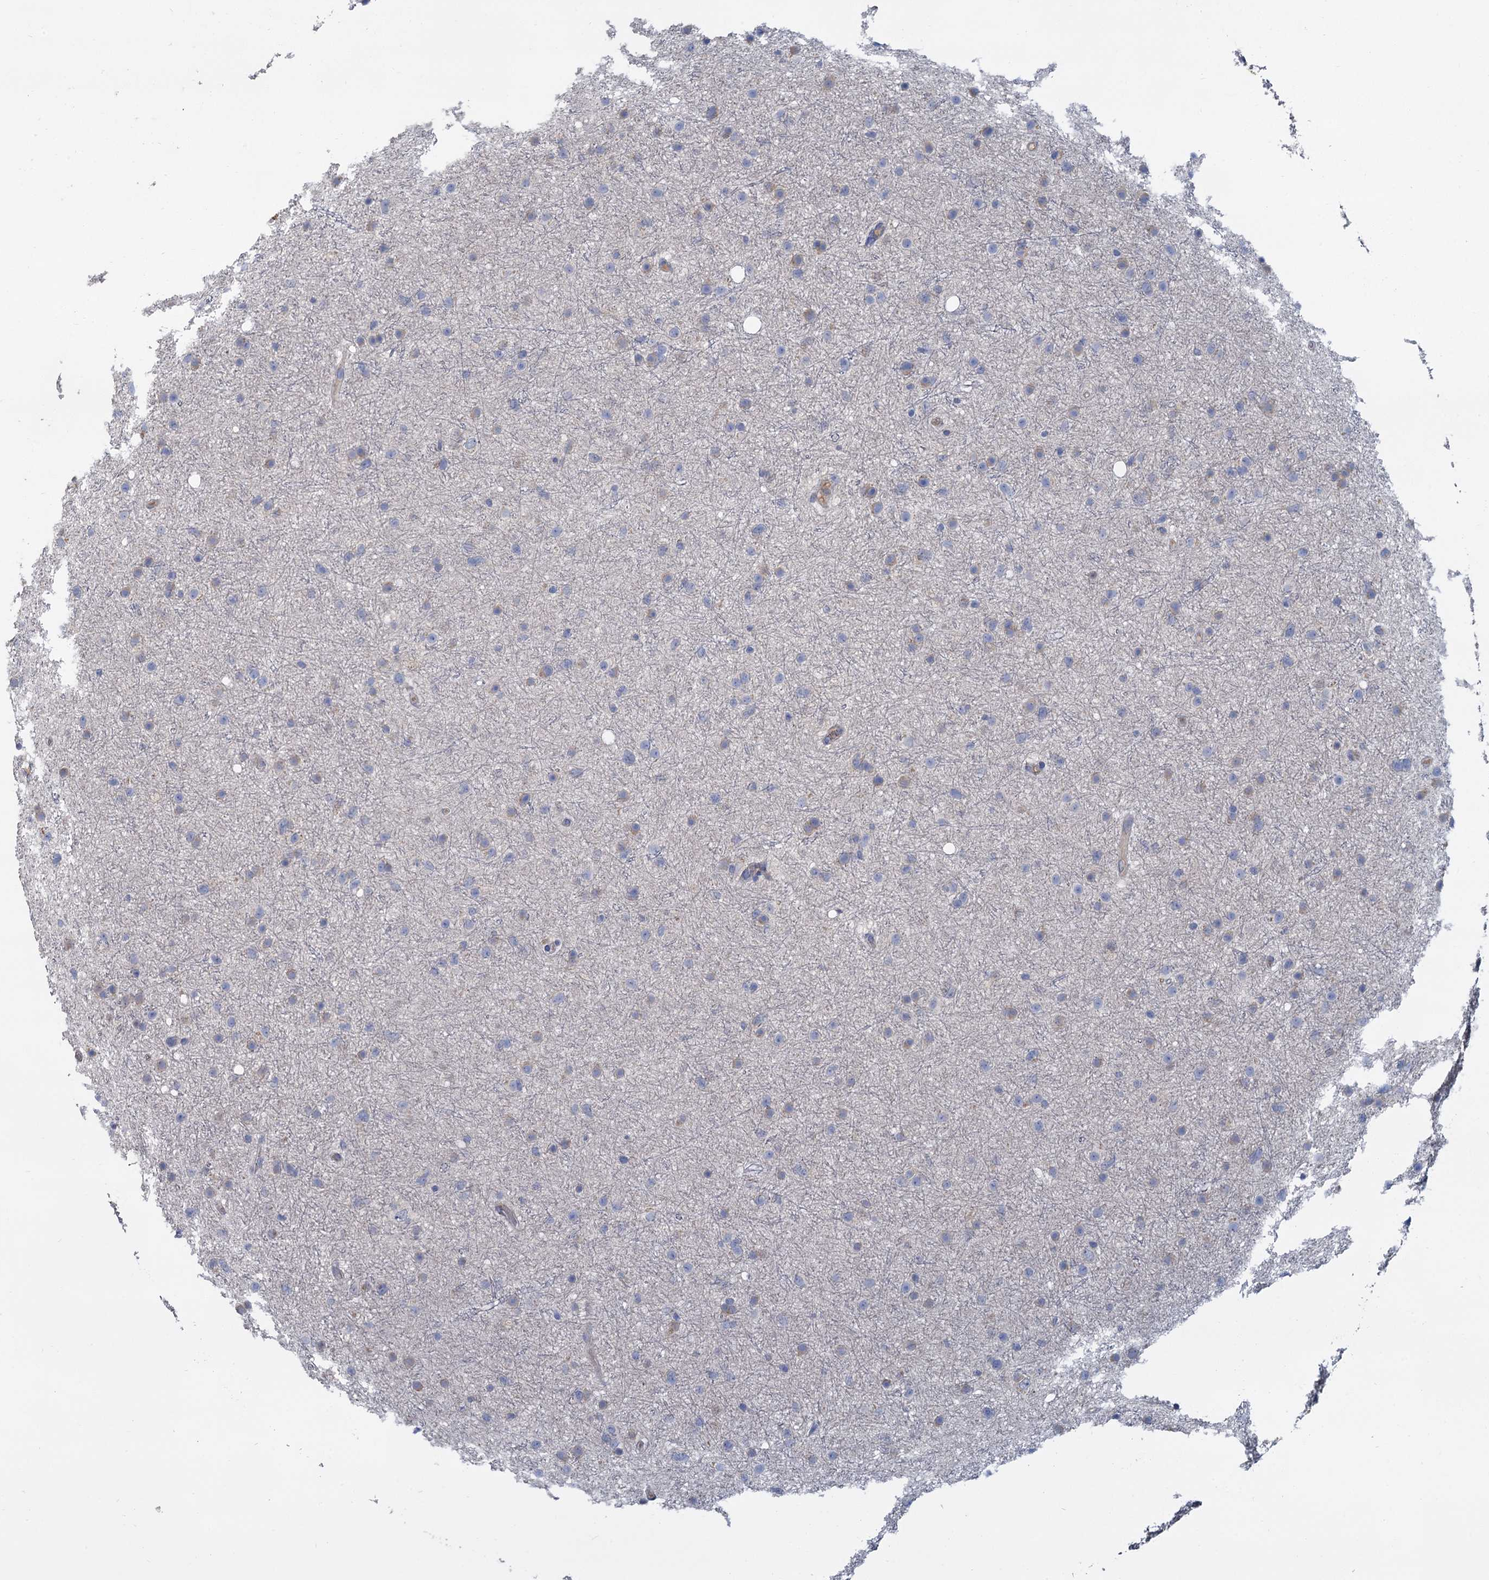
{"staining": {"intensity": "negative", "quantity": "none", "location": "none"}, "tissue": "glioma", "cell_type": "Tumor cells", "image_type": "cancer", "snomed": [{"axis": "morphology", "description": "Glioma, malignant, Low grade"}, {"axis": "topography", "description": "Cerebral cortex"}], "caption": "Tumor cells show no significant positivity in malignant low-grade glioma.", "gene": "ACSM3", "patient": {"sex": "female", "age": 39}}